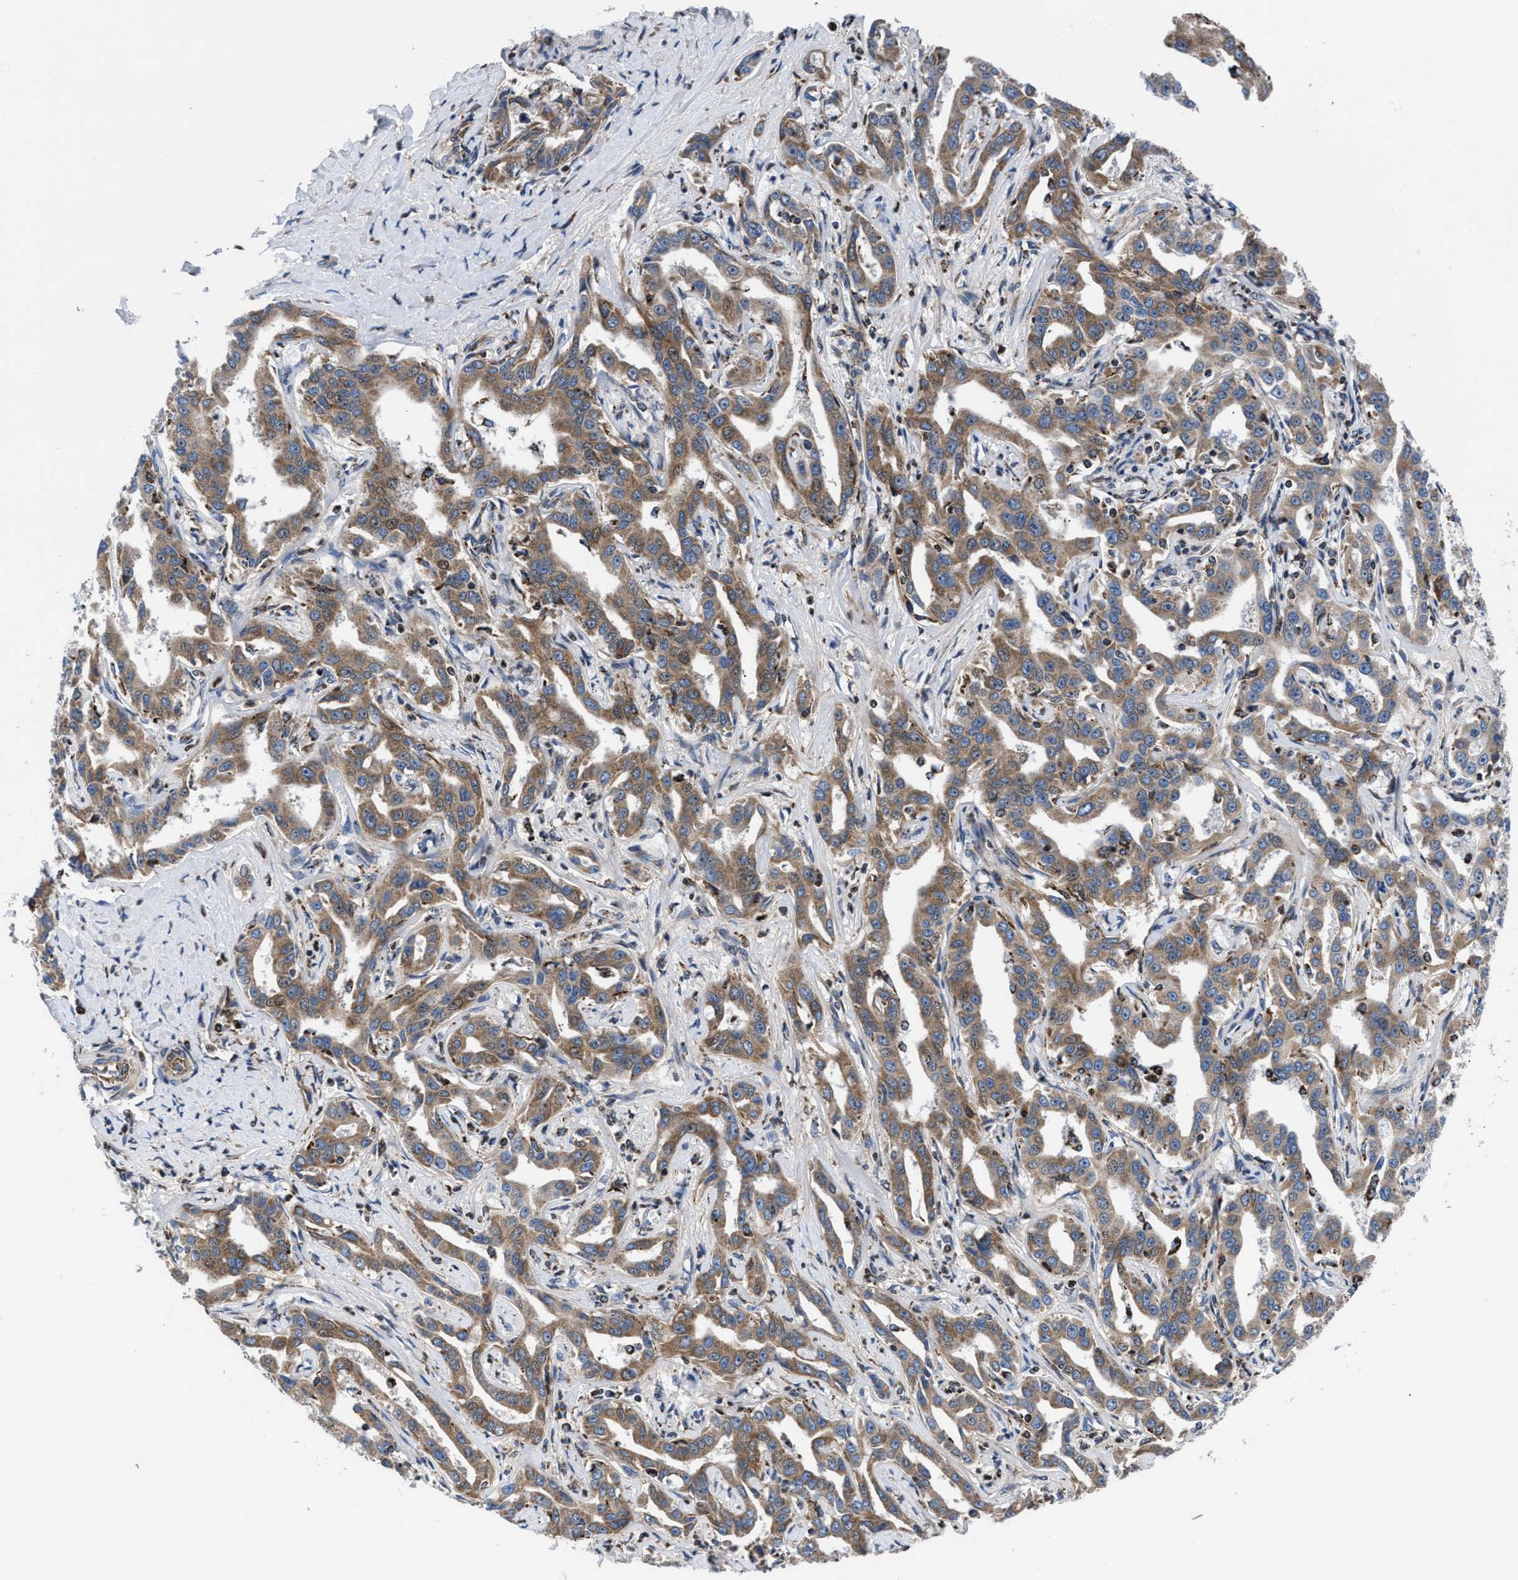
{"staining": {"intensity": "moderate", "quantity": ">75%", "location": "cytoplasmic/membranous"}, "tissue": "liver cancer", "cell_type": "Tumor cells", "image_type": "cancer", "snomed": [{"axis": "morphology", "description": "Cholangiocarcinoma"}, {"axis": "topography", "description": "Liver"}], "caption": "IHC micrograph of cholangiocarcinoma (liver) stained for a protein (brown), which demonstrates medium levels of moderate cytoplasmic/membranous staining in approximately >75% of tumor cells.", "gene": "PRR15L", "patient": {"sex": "male", "age": 59}}